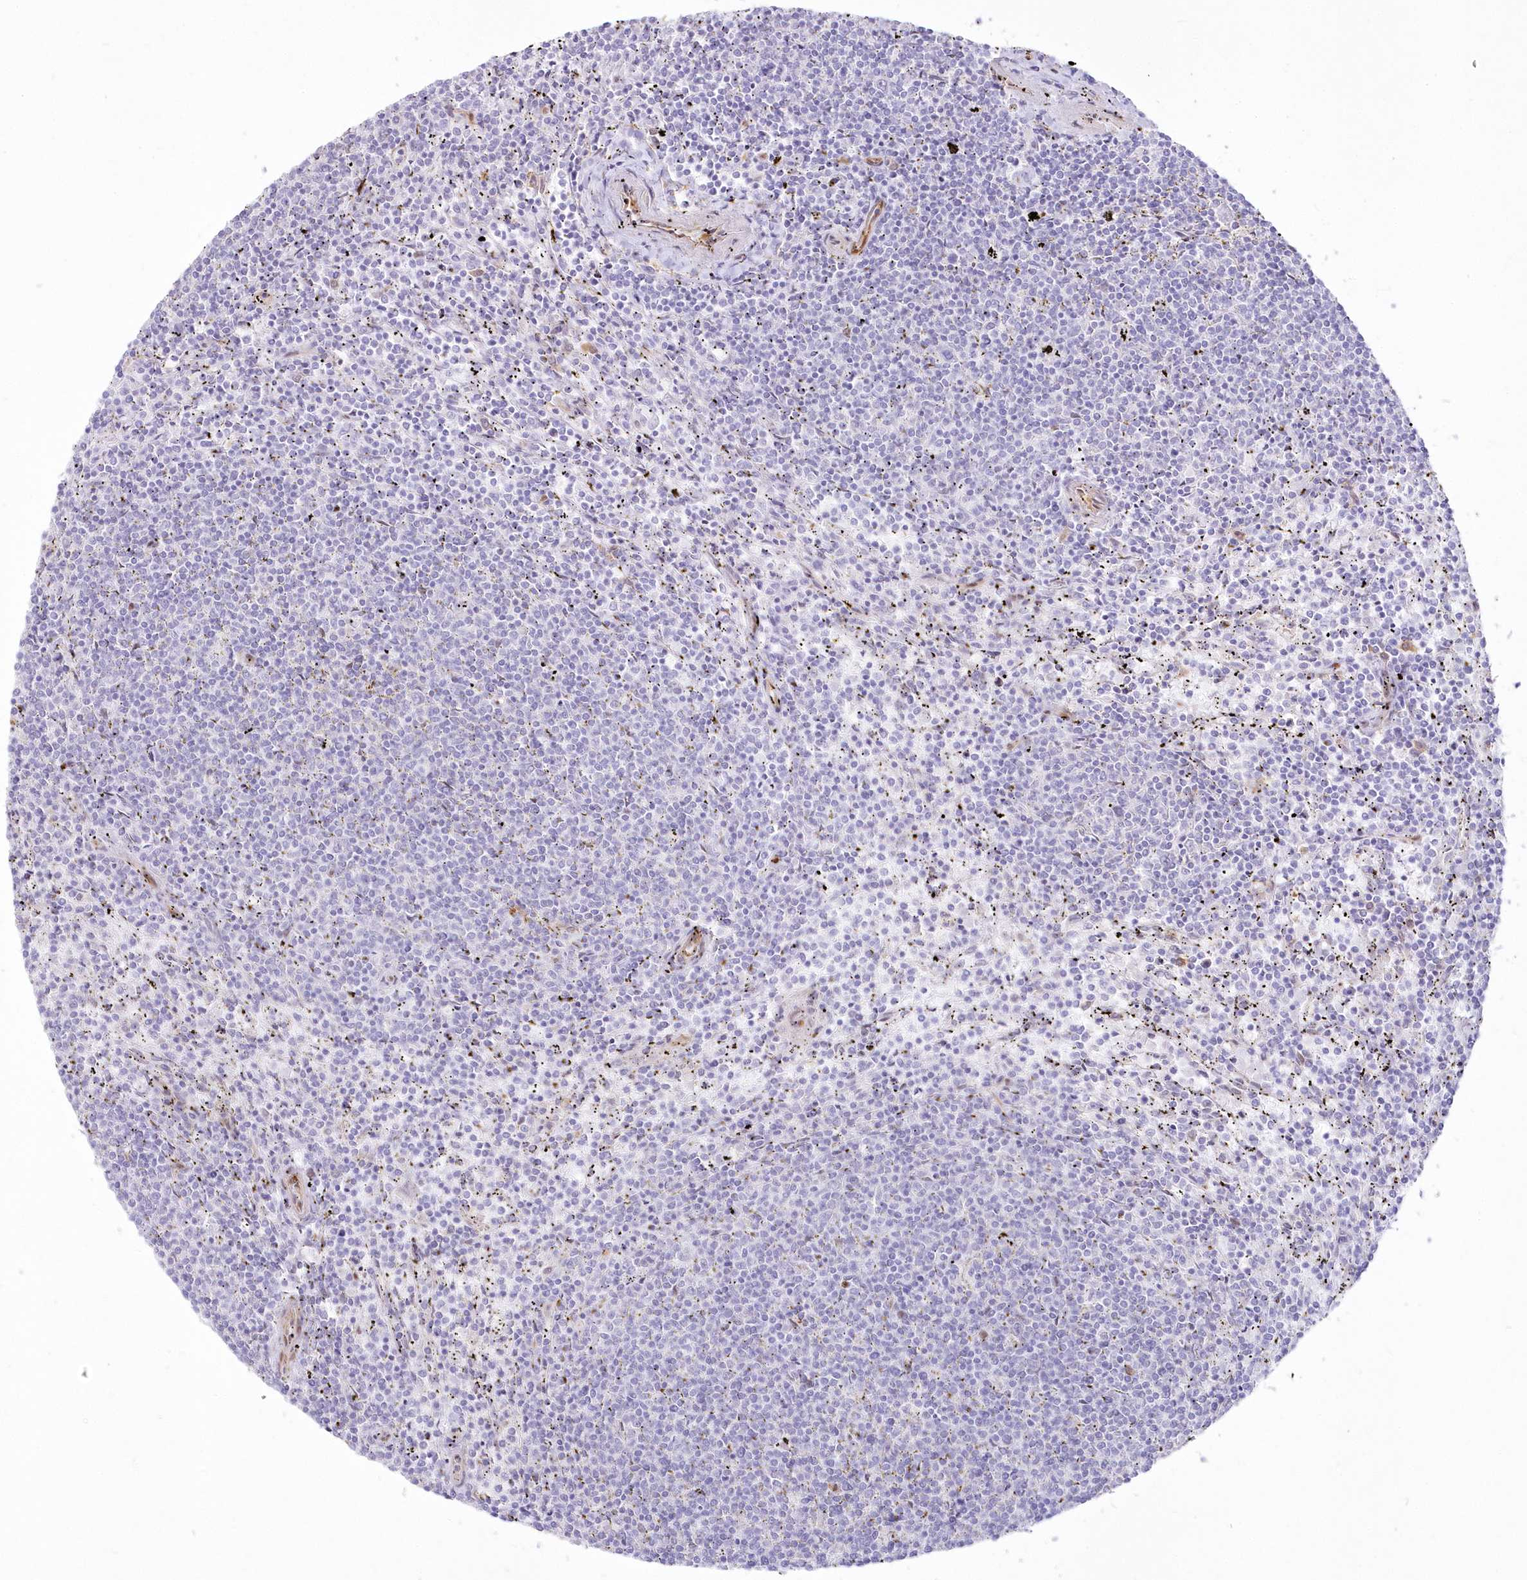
{"staining": {"intensity": "negative", "quantity": "none", "location": "none"}, "tissue": "lymphoma", "cell_type": "Tumor cells", "image_type": "cancer", "snomed": [{"axis": "morphology", "description": "Malignant lymphoma, non-Hodgkin's type, Low grade"}, {"axis": "topography", "description": "Spleen"}], "caption": "Human lymphoma stained for a protein using immunohistochemistry demonstrates no positivity in tumor cells.", "gene": "SH3PXD2B", "patient": {"sex": "female", "age": 50}}